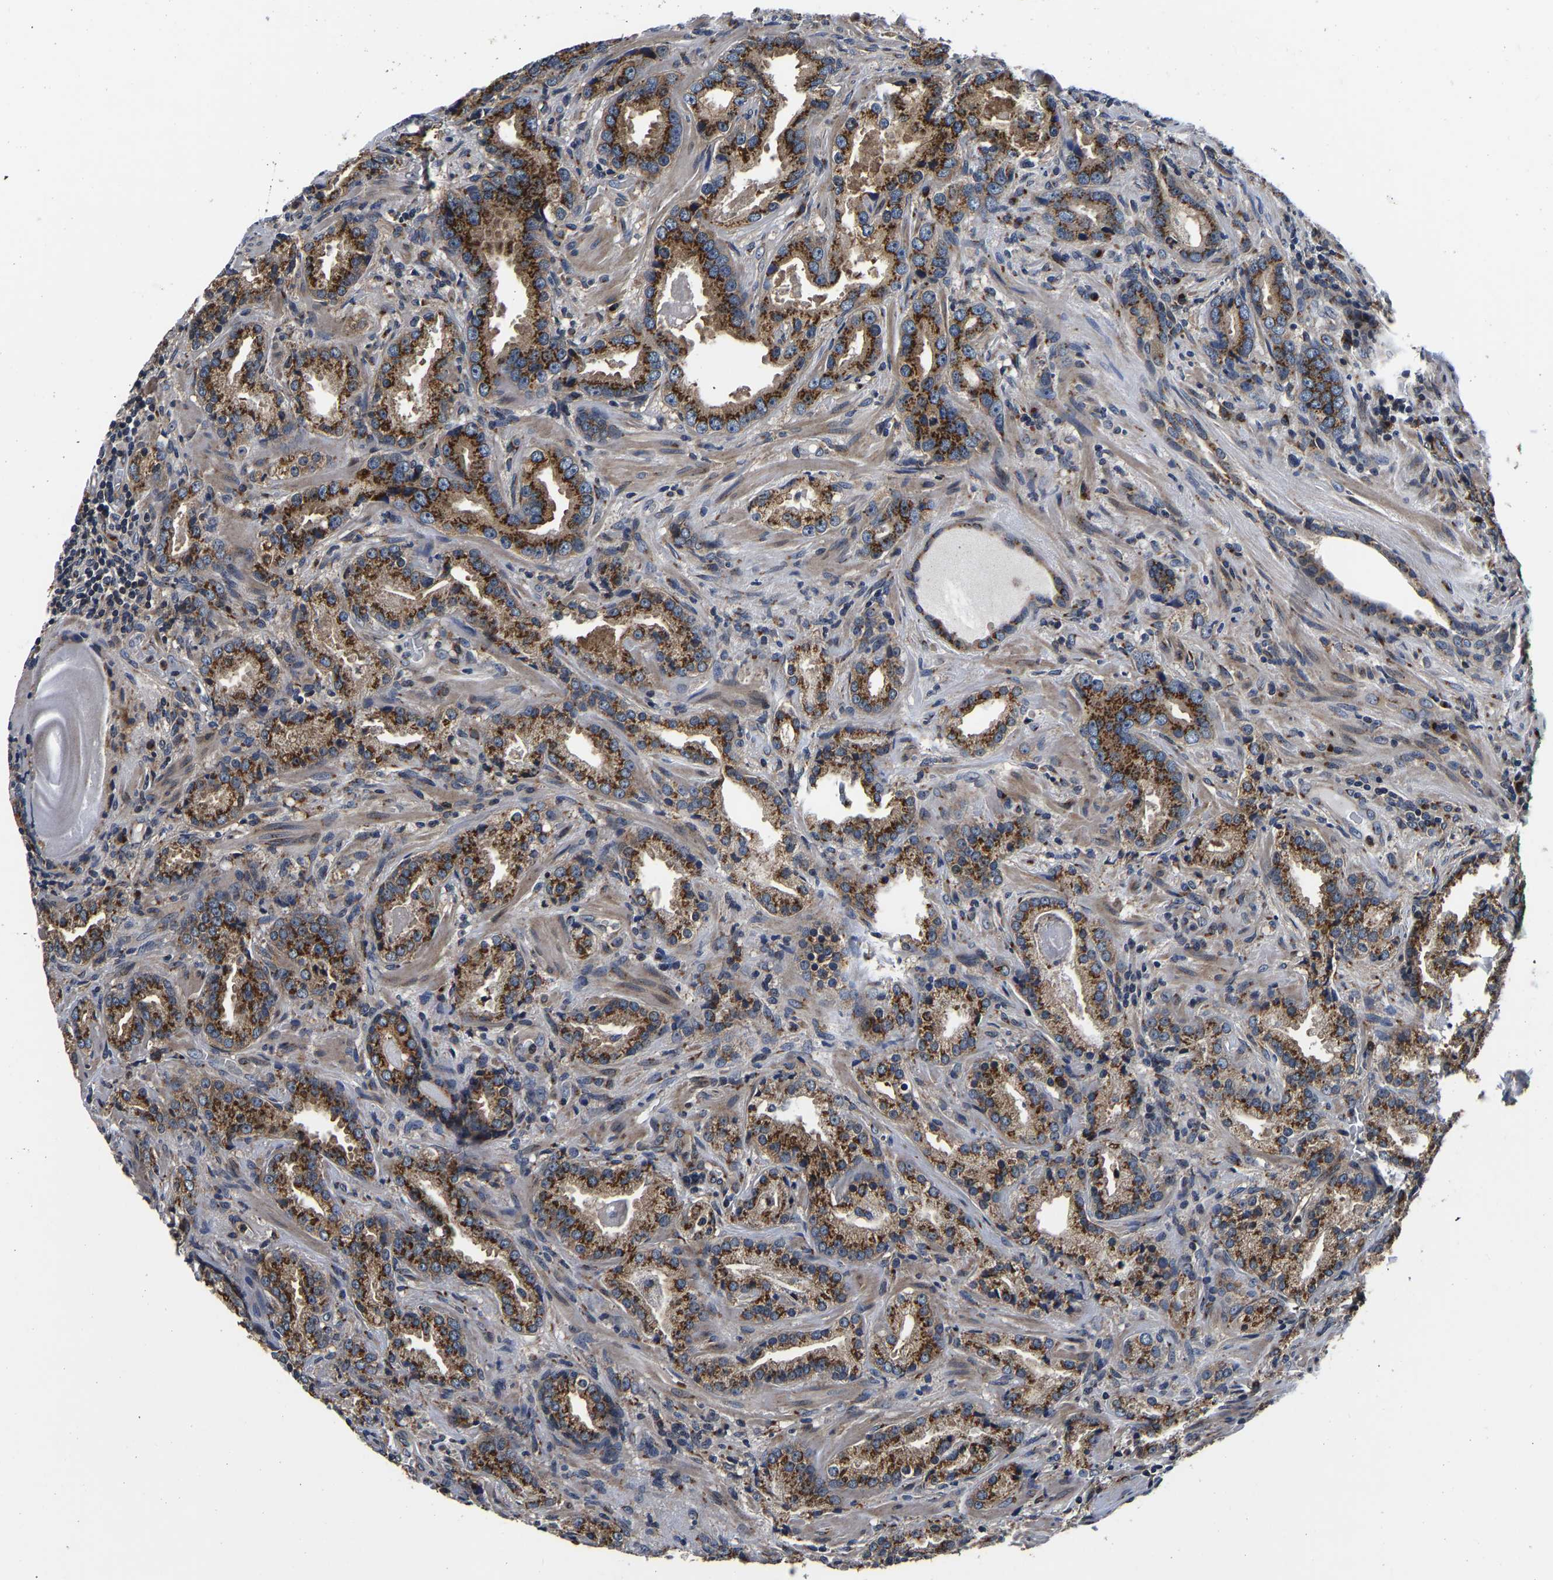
{"staining": {"intensity": "strong", "quantity": ">75%", "location": "cytoplasmic/membranous"}, "tissue": "prostate cancer", "cell_type": "Tumor cells", "image_type": "cancer", "snomed": [{"axis": "morphology", "description": "Adenocarcinoma, High grade"}, {"axis": "topography", "description": "Prostate"}], "caption": "Brown immunohistochemical staining in human prostate cancer (high-grade adenocarcinoma) reveals strong cytoplasmic/membranous expression in about >75% of tumor cells. The staining is performed using DAB (3,3'-diaminobenzidine) brown chromogen to label protein expression. The nuclei are counter-stained blue using hematoxylin.", "gene": "RABAC1", "patient": {"sex": "male", "age": 63}}